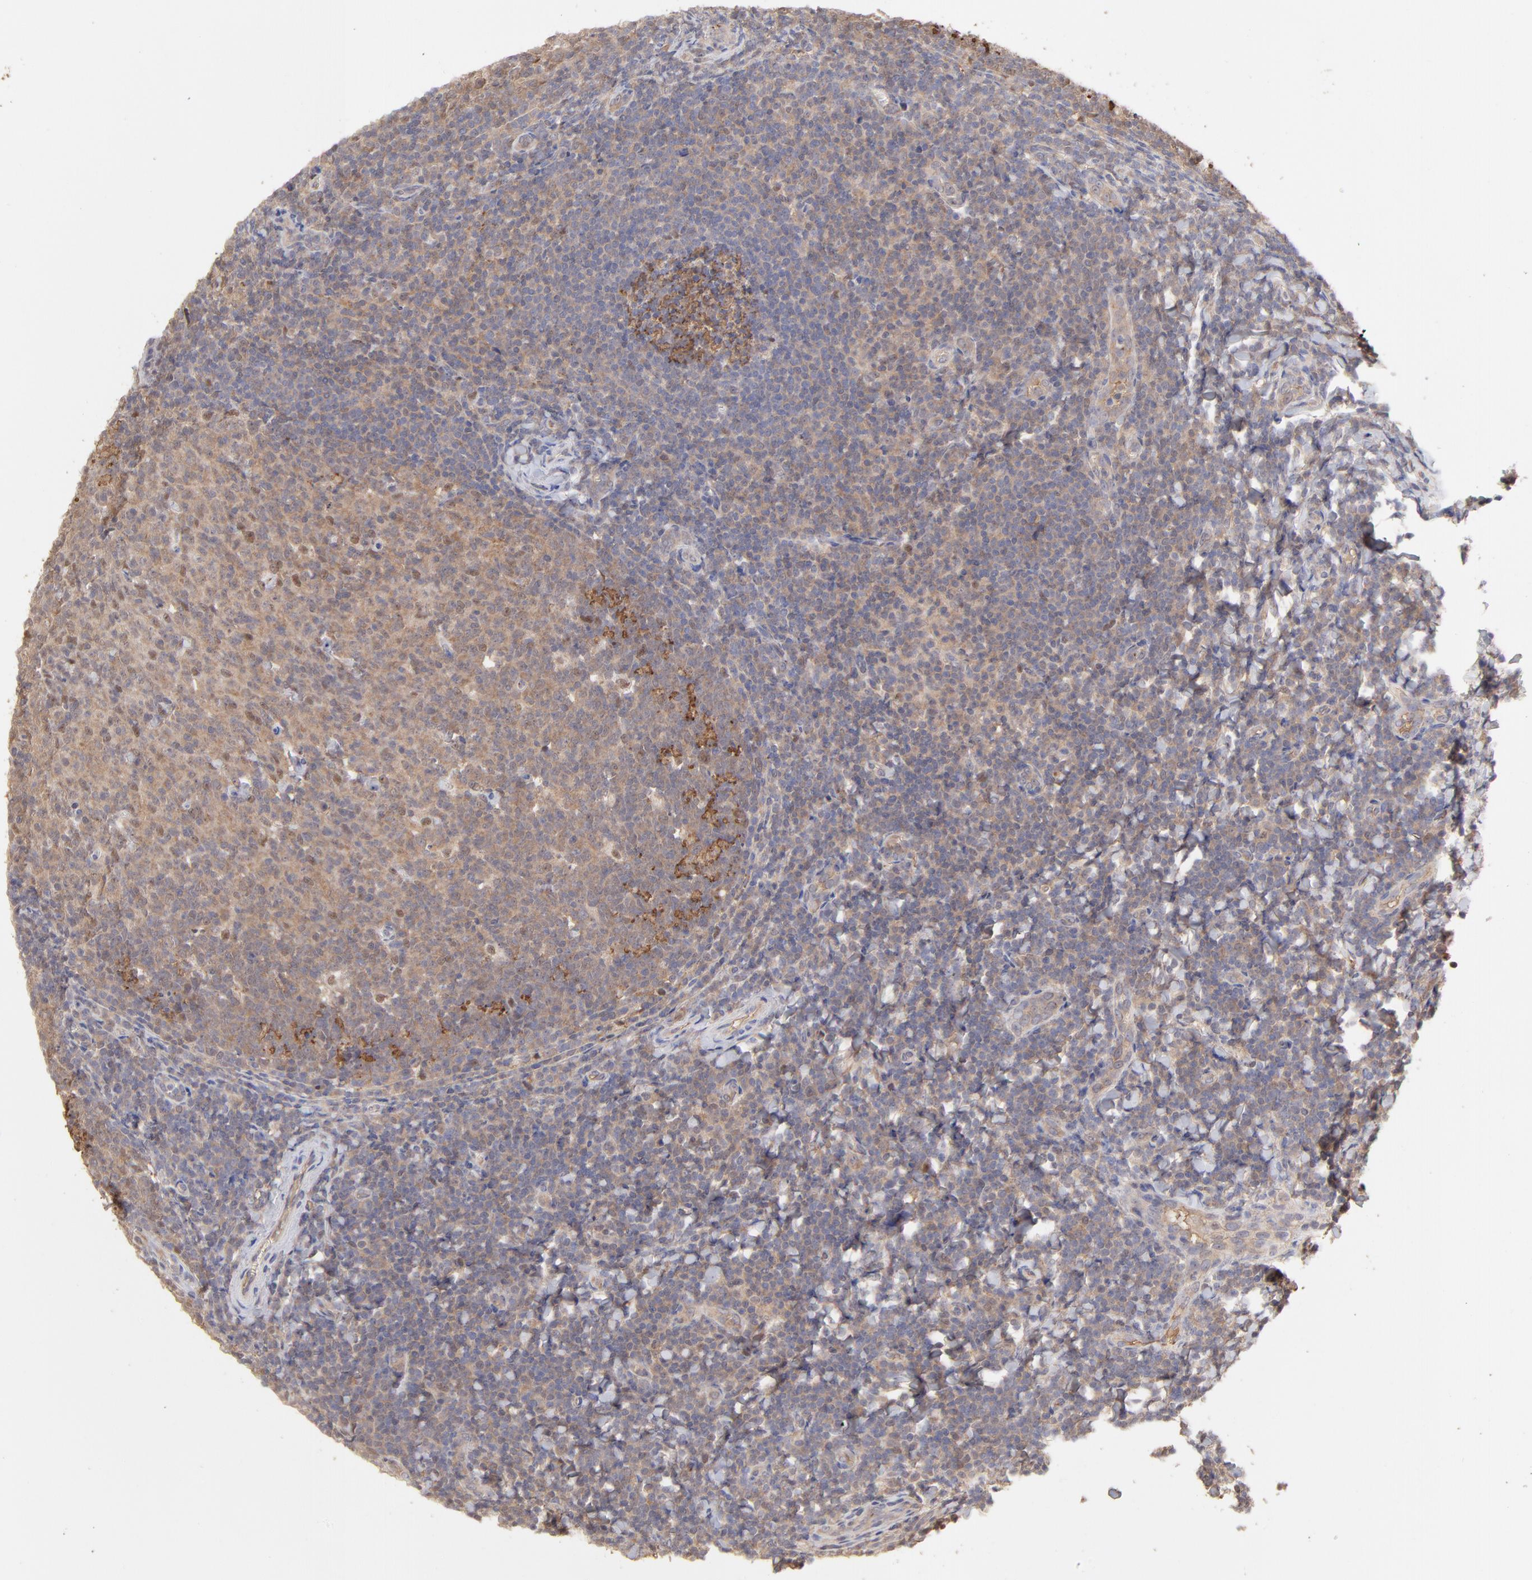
{"staining": {"intensity": "moderate", "quantity": ">75%", "location": "cytoplasmic/membranous,nuclear"}, "tissue": "tonsil", "cell_type": "Germinal center cells", "image_type": "normal", "snomed": [{"axis": "morphology", "description": "Normal tissue, NOS"}, {"axis": "topography", "description": "Tonsil"}], "caption": "Normal tonsil was stained to show a protein in brown. There is medium levels of moderate cytoplasmic/membranous,nuclear staining in approximately >75% of germinal center cells. (Brightfield microscopy of DAB IHC at high magnification).", "gene": "PSMD14", "patient": {"sex": "male", "age": 31}}